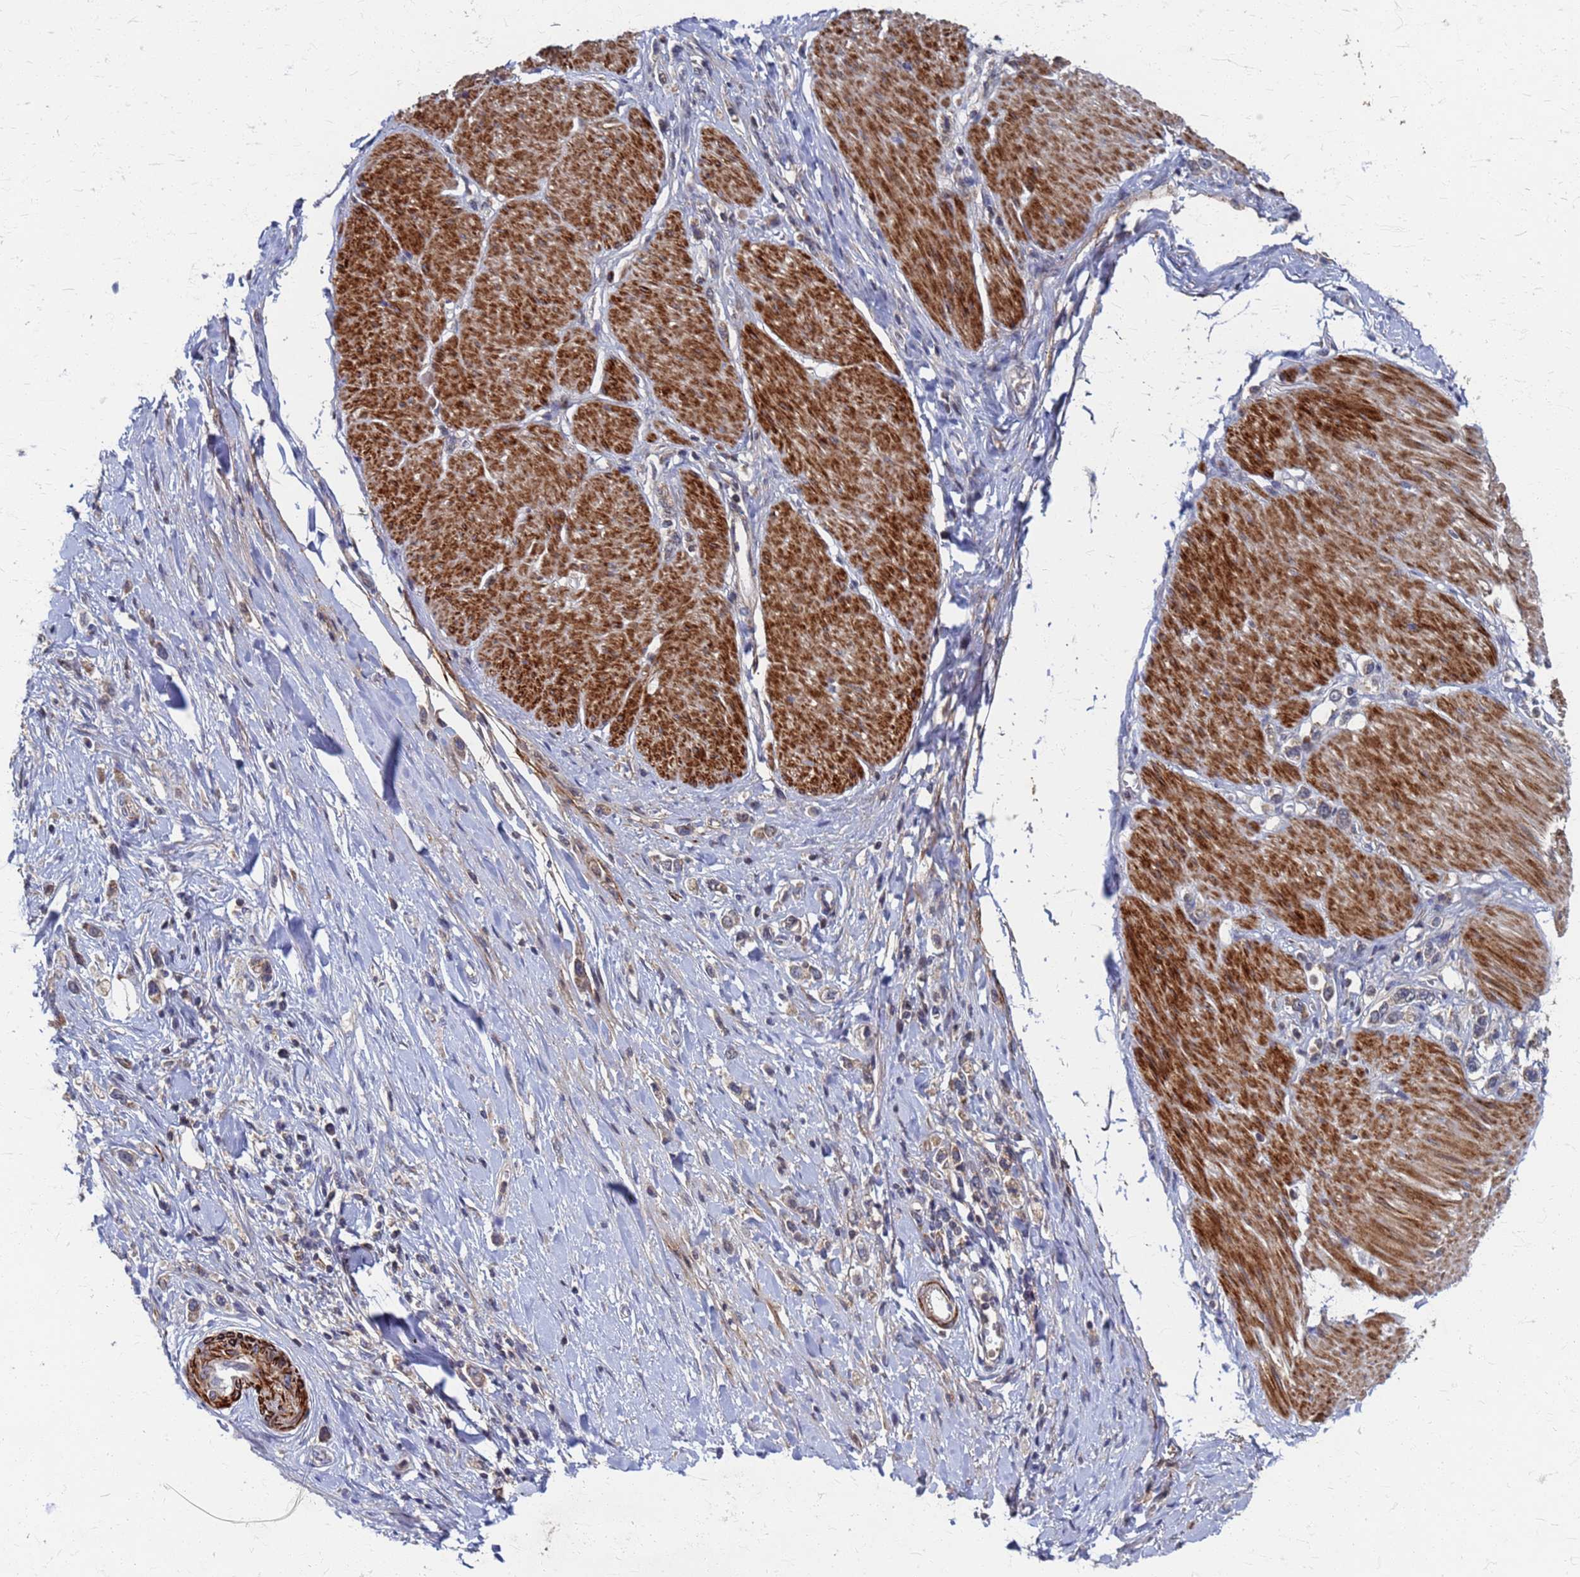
{"staining": {"intensity": "weak", "quantity": "25%-75%", "location": "cytoplasmic/membranous"}, "tissue": "stomach cancer", "cell_type": "Tumor cells", "image_type": "cancer", "snomed": [{"axis": "morphology", "description": "Adenocarcinoma, NOS"}, {"axis": "topography", "description": "Stomach"}], "caption": "Immunohistochemical staining of stomach cancer (adenocarcinoma) exhibits low levels of weak cytoplasmic/membranous protein positivity in about 25%-75% of tumor cells.", "gene": "ATPAF1", "patient": {"sex": "female", "age": 65}}